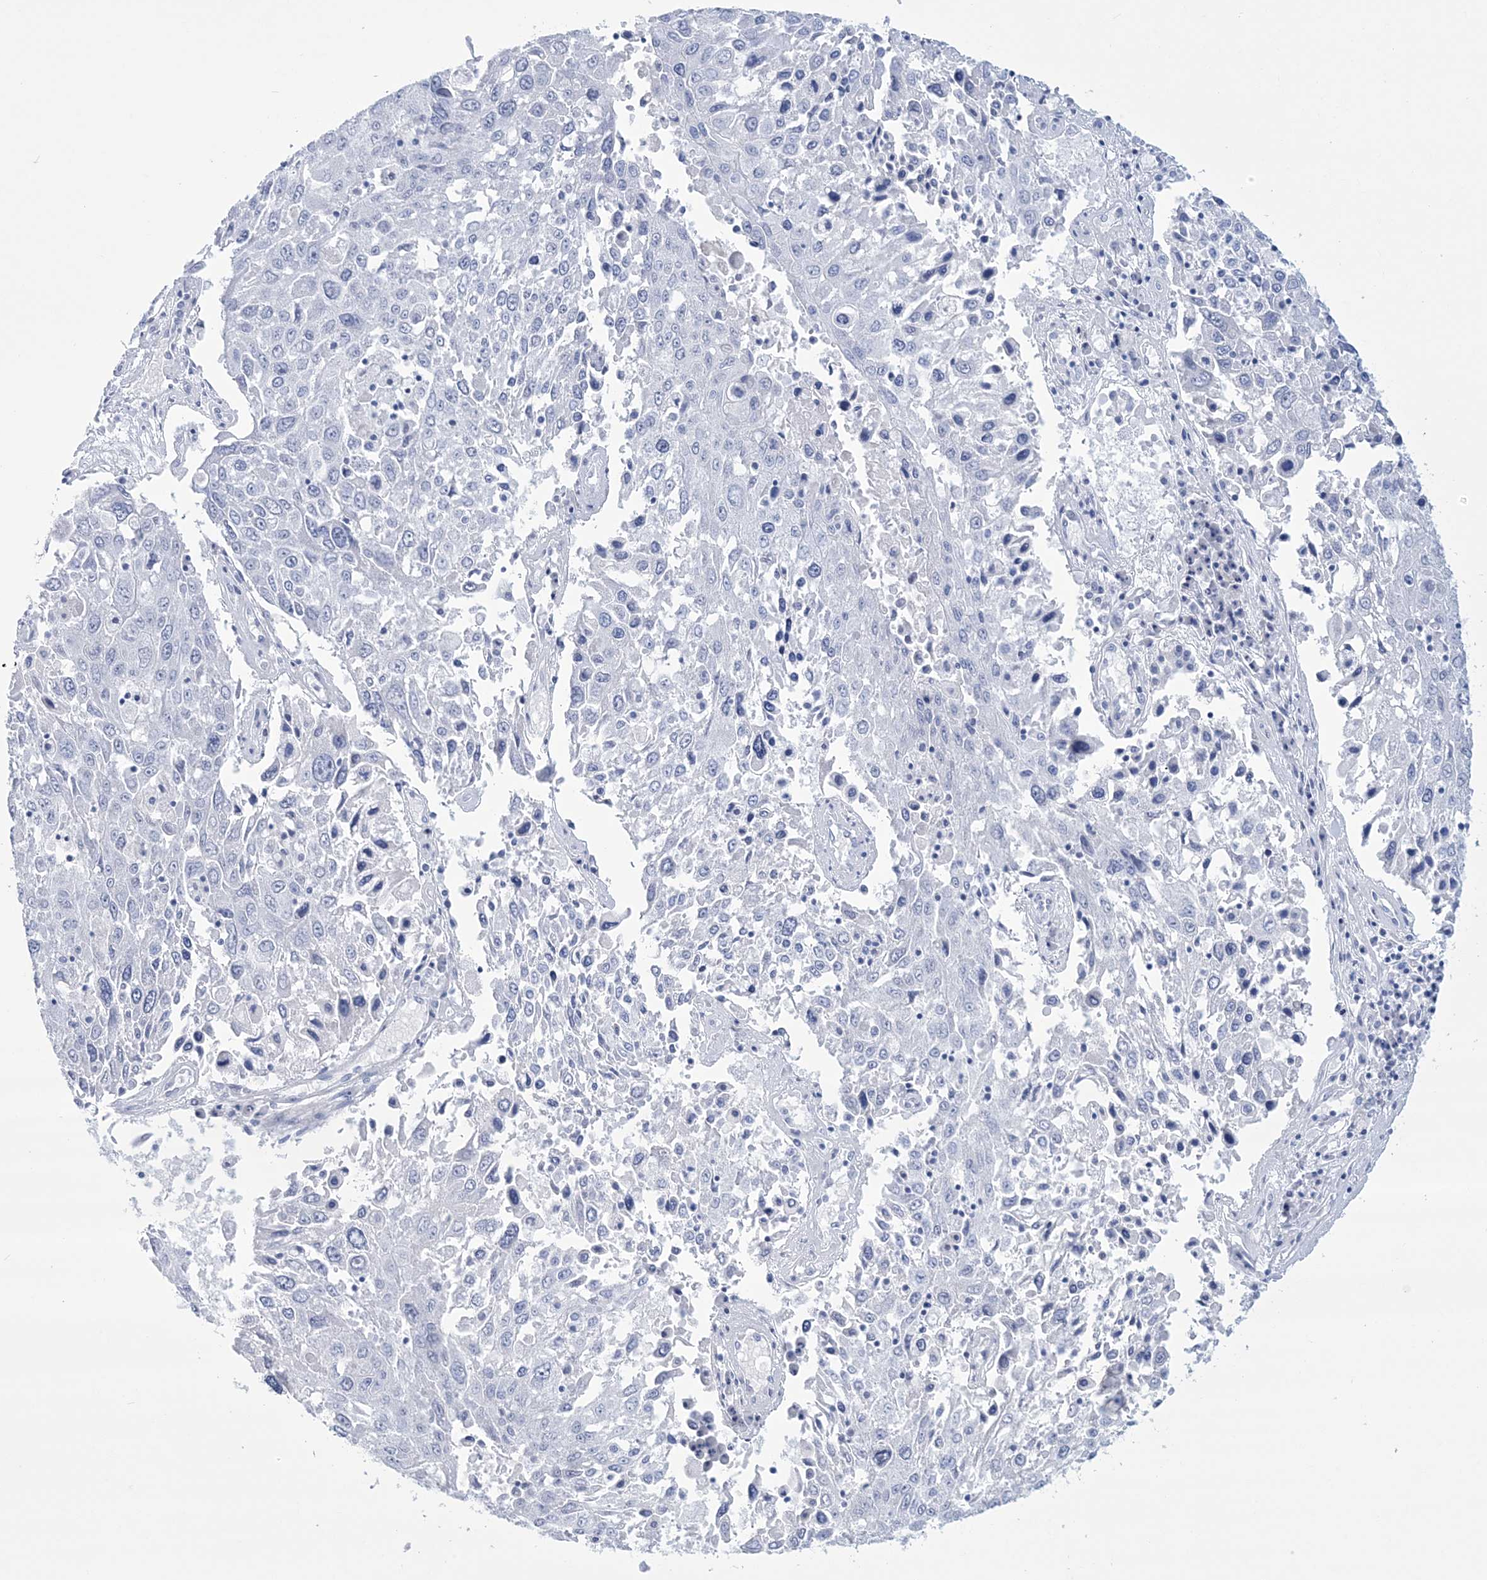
{"staining": {"intensity": "negative", "quantity": "none", "location": "none"}, "tissue": "lung cancer", "cell_type": "Tumor cells", "image_type": "cancer", "snomed": [{"axis": "morphology", "description": "Squamous cell carcinoma, NOS"}, {"axis": "topography", "description": "Lung"}], "caption": "Tumor cells are negative for brown protein staining in lung squamous cell carcinoma.", "gene": "DPCD", "patient": {"sex": "male", "age": 65}}